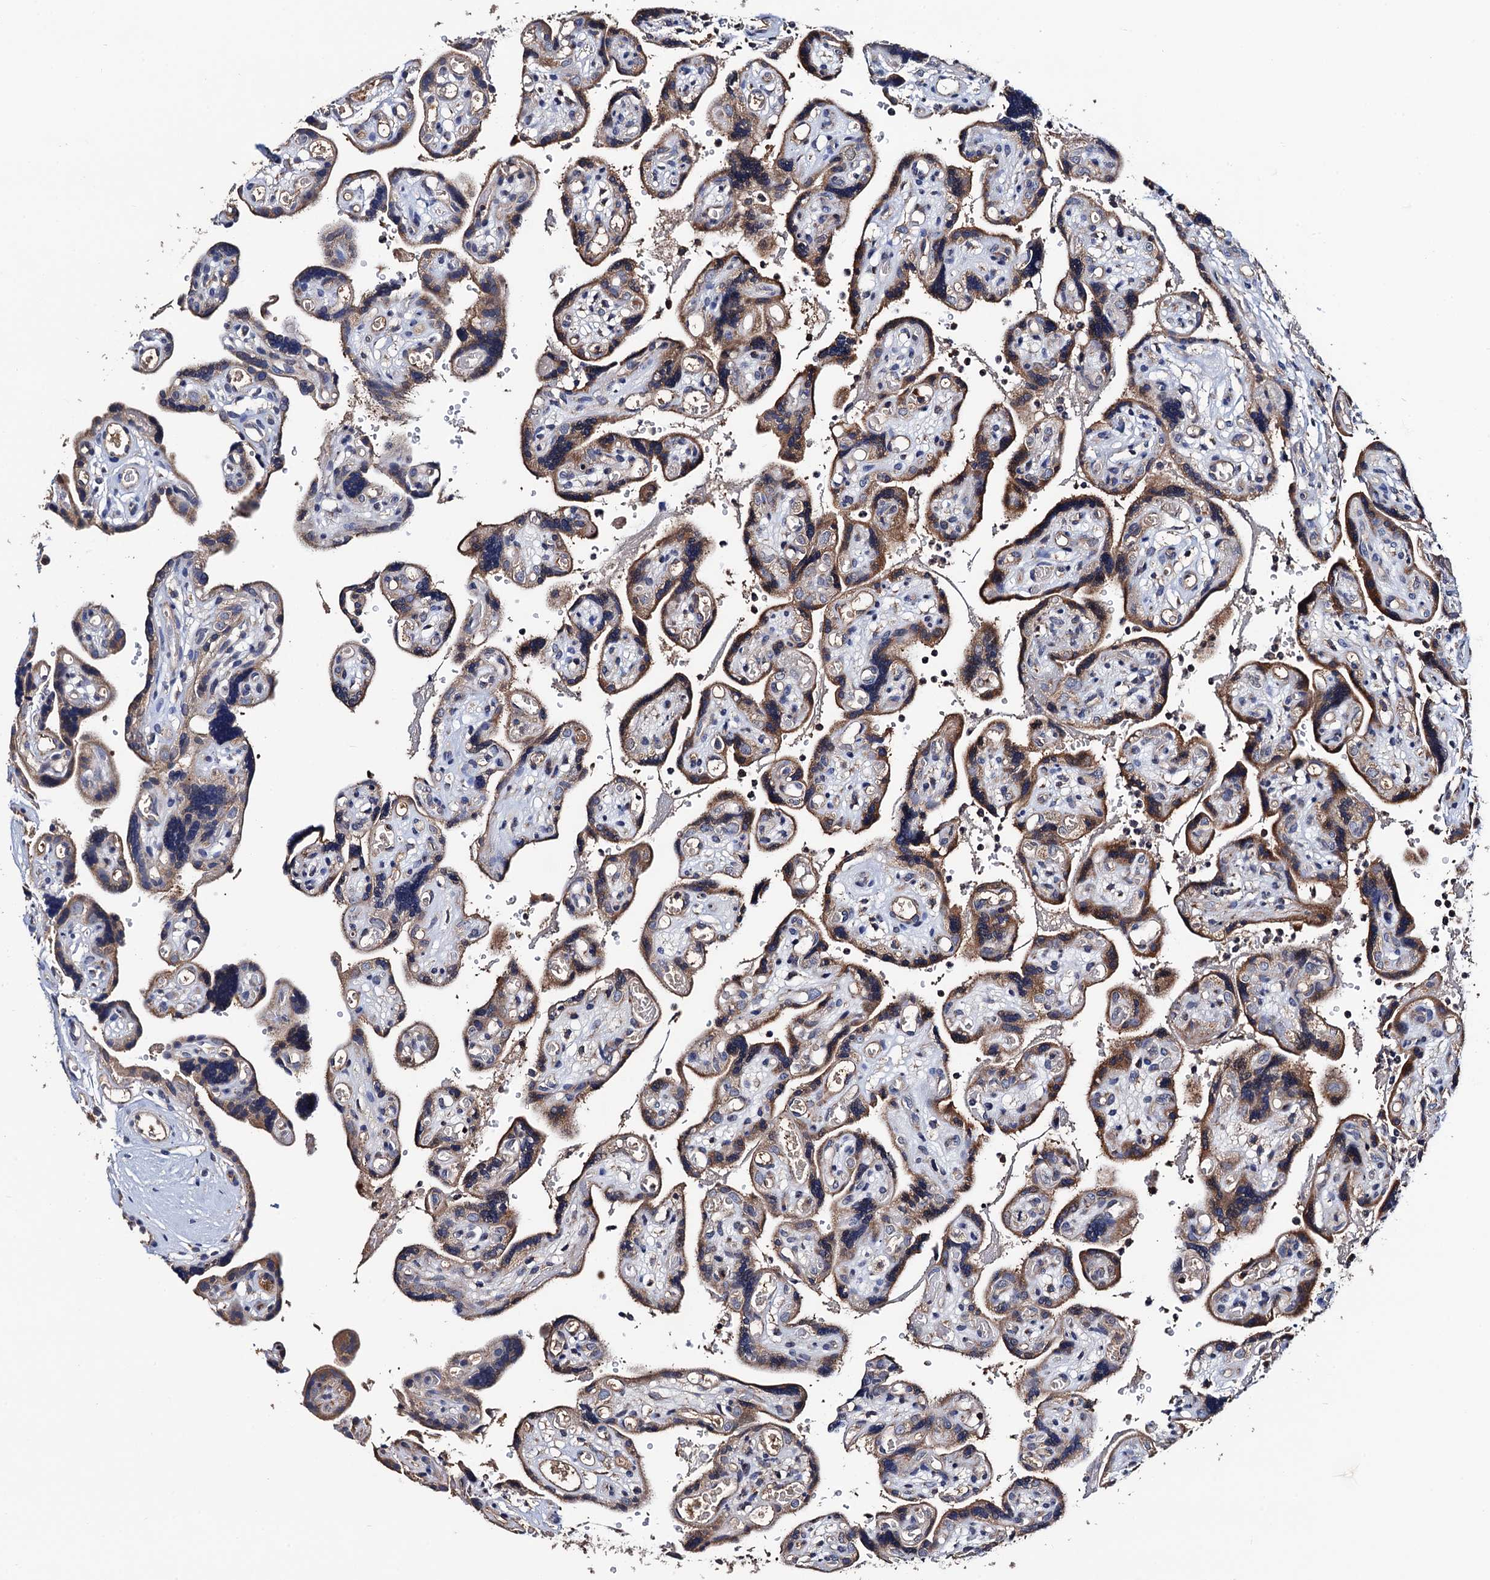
{"staining": {"intensity": "moderate", "quantity": ">75%", "location": "cytoplasmic/membranous"}, "tissue": "placenta", "cell_type": "Decidual cells", "image_type": "normal", "snomed": [{"axis": "morphology", "description": "Normal tissue, NOS"}, {"axis": "topography", "description": "Placenta"}], "caption": "Placenta stained with immunohistochemistry (IHC) exhibits moderate cytoplasmic/membranous expression in approximately >75% of decidual cells.", "gene": "RGS11", "patient": {"sex": "female", "age": 30}}